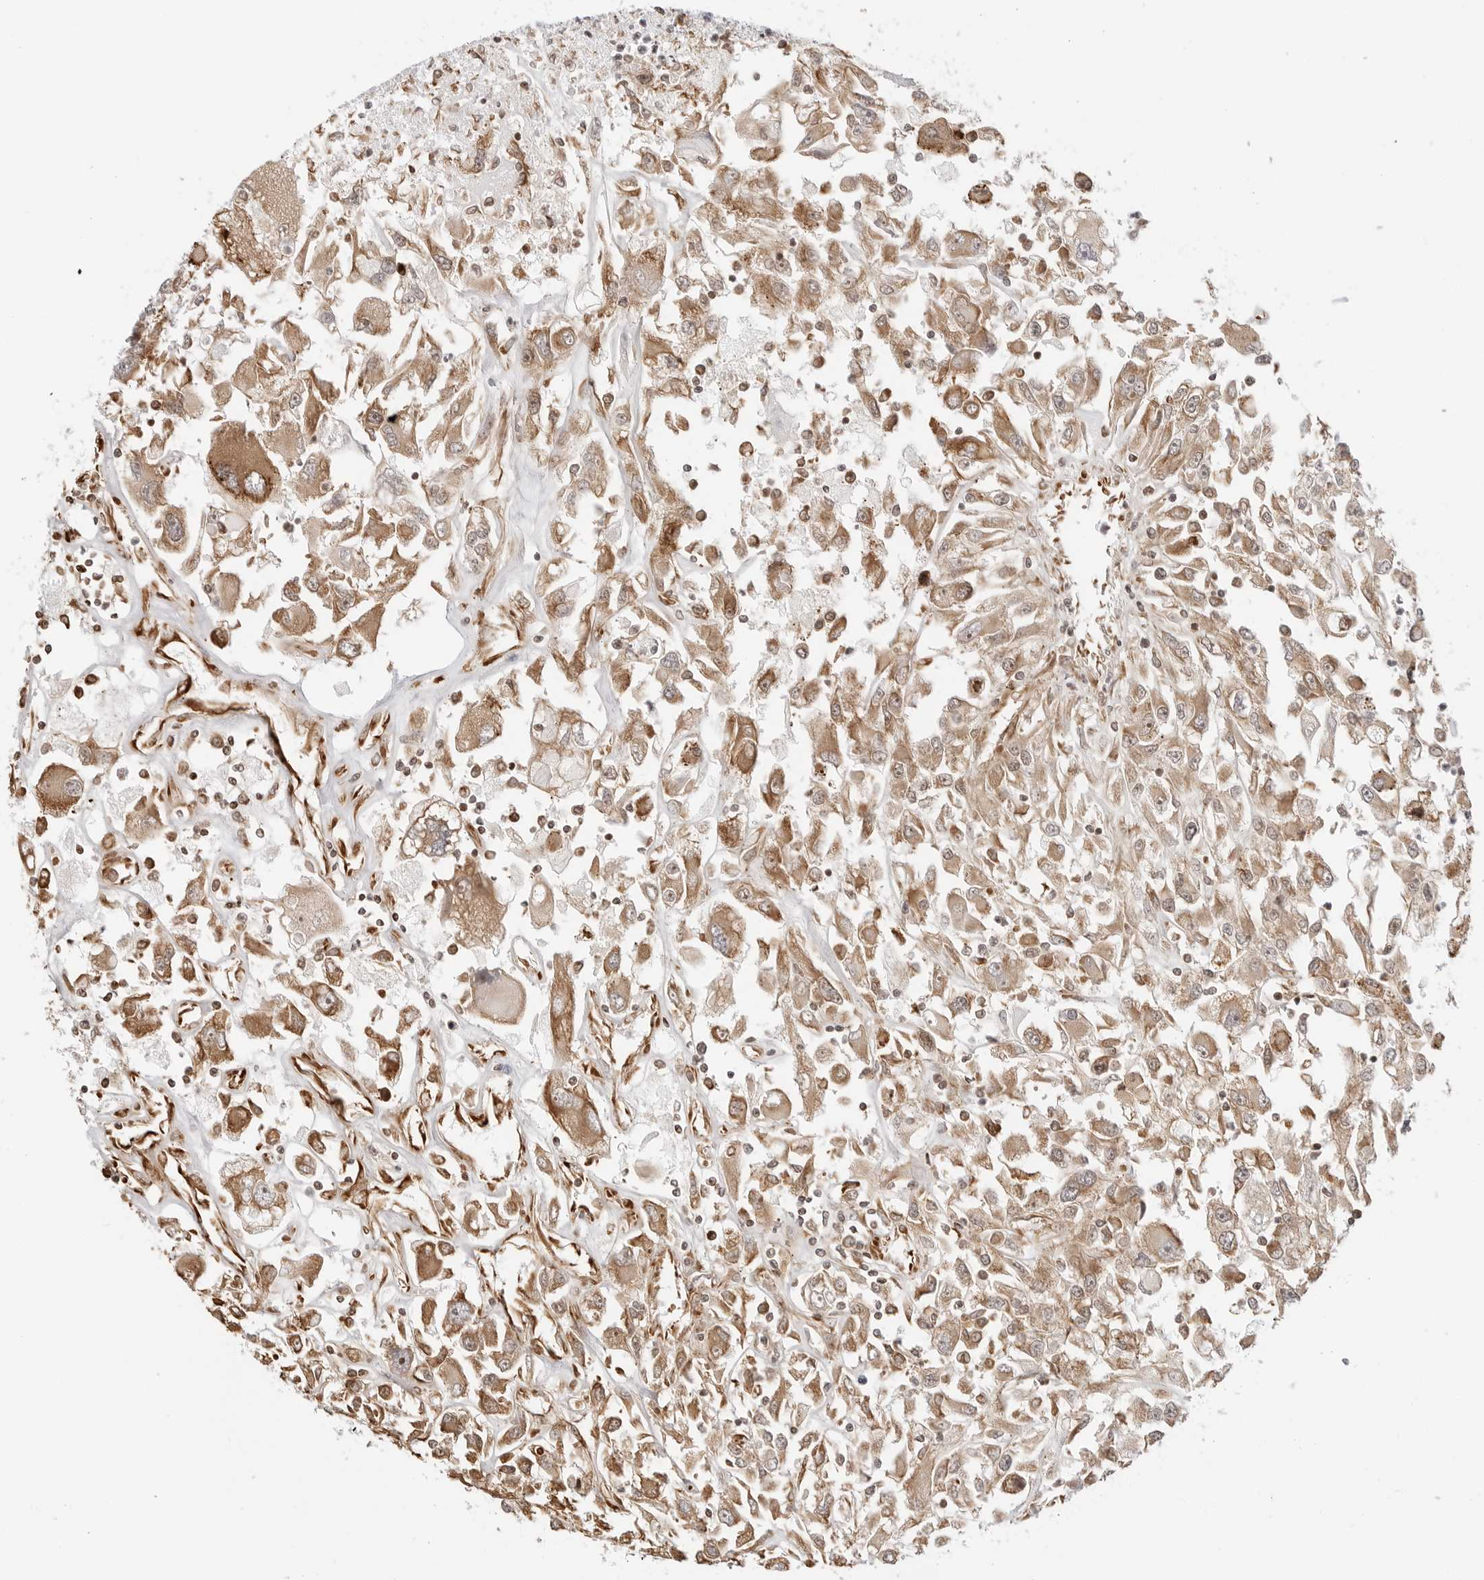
{"staining": {"intensity": "moderate", "quantity": ">75%", "location": "cytoplasmic/membranous"}, "tissue": "renal cancer", "cell_type": "Tumor cells", "image_type": "cancer", "snomed": [{"axis": "morphology", "description": "Adenocarcinoma, NOS"}, {"axis": "topography", "description": "Kidney"}], "caption": "Protein expression analysis of human adenocarcinoma (renal) reveals moderate cytoplasmic/membranous positivity in about >75% of tumor cells.", "gene": "FKBP14", "patient": {"sex": "female", "age": 52}}